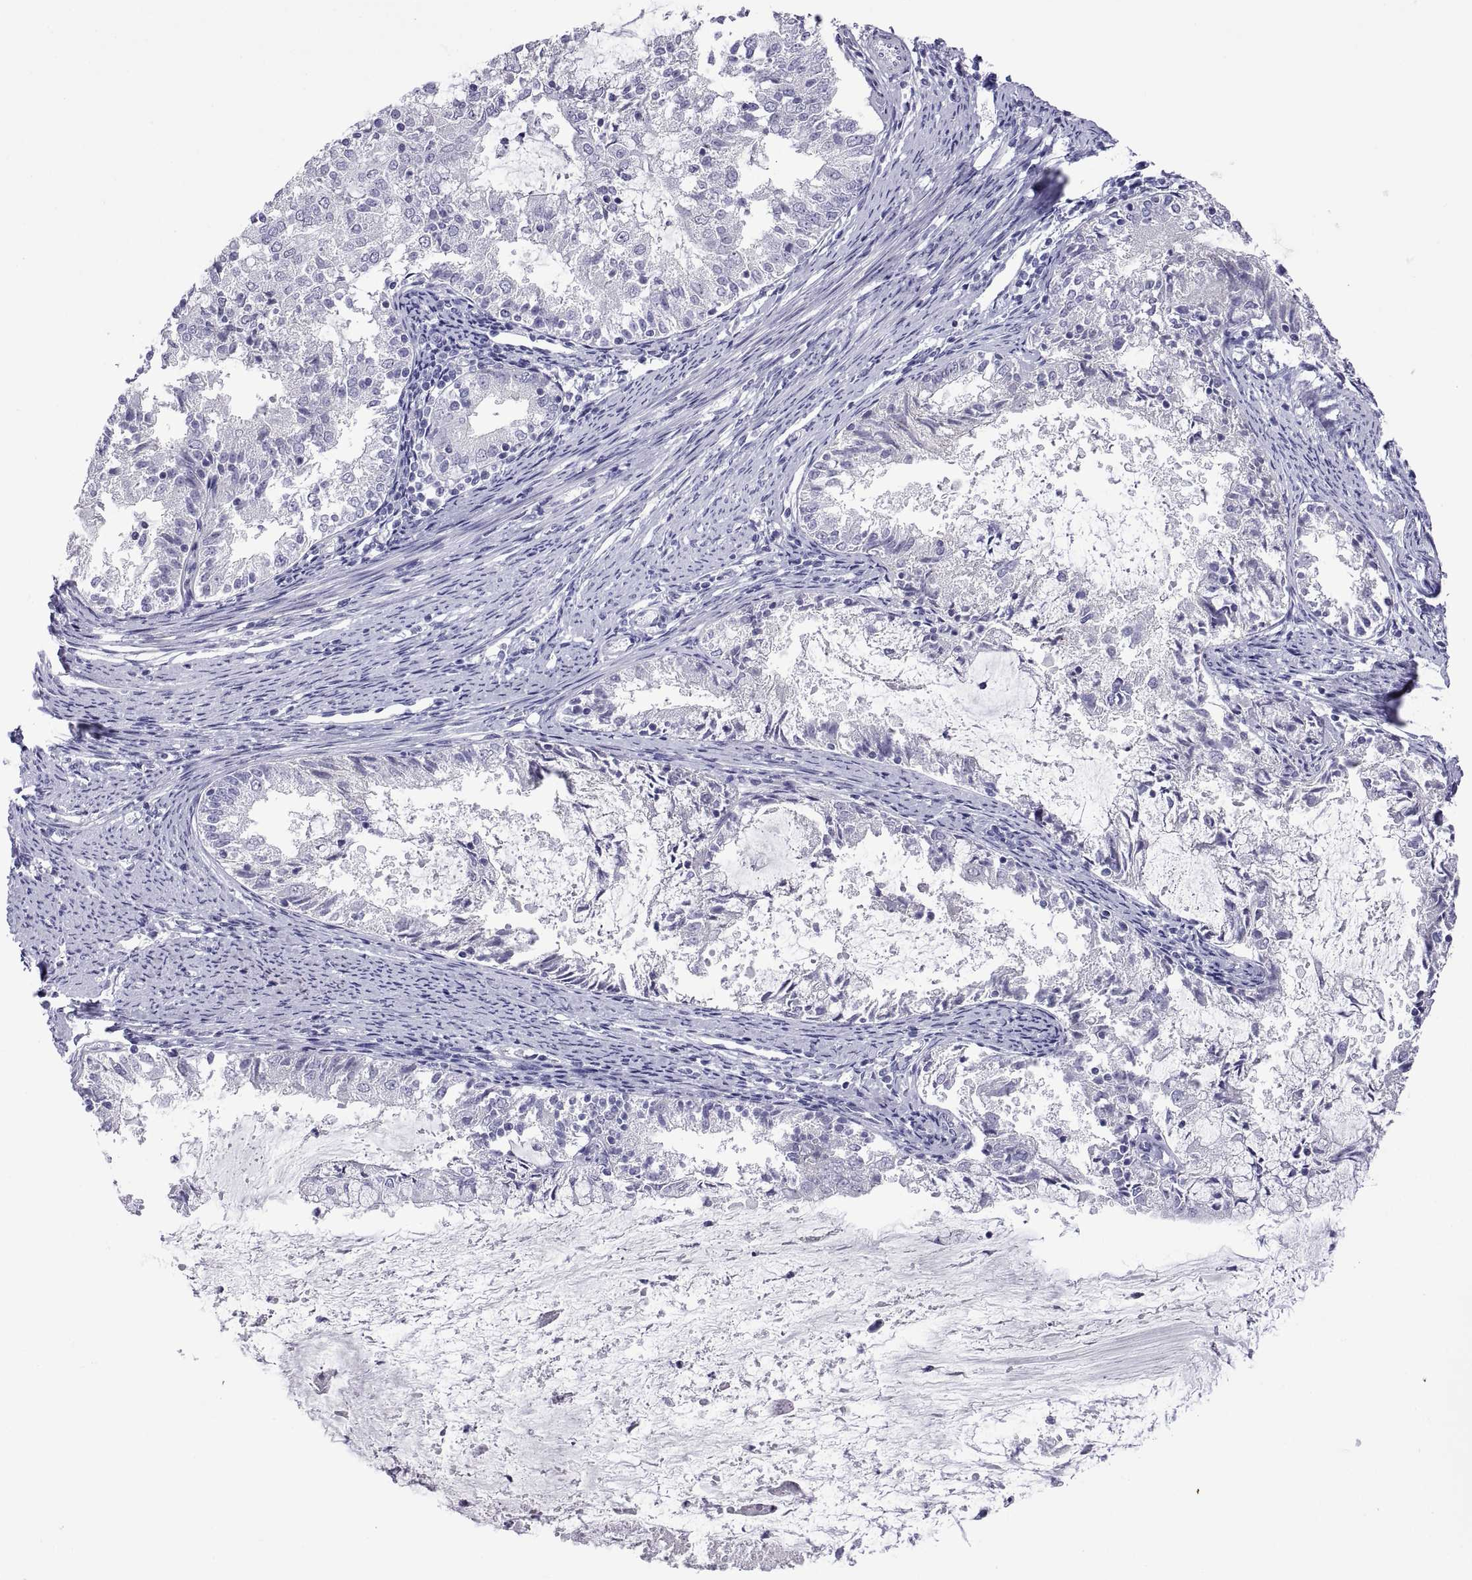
{"staining": {"intensity": "negative", "quantity": "none", "location": "none"}, "tissue": "endometrial cancer", "cell_type": "Tumor cells", "image_type": "cancer", "snomed": [{"axis": "morphology", "description": "Adenocarcinoma, NOS"}, {"axis": "topography", "description": "Endometrium"}], "caption": "Human endometrial cancer stained for a protein using immunohistochemistry (IHC) displays no expression in tumor cells.", "gene": "VSX2", "patient": {"sex": "female", "age": 57}}